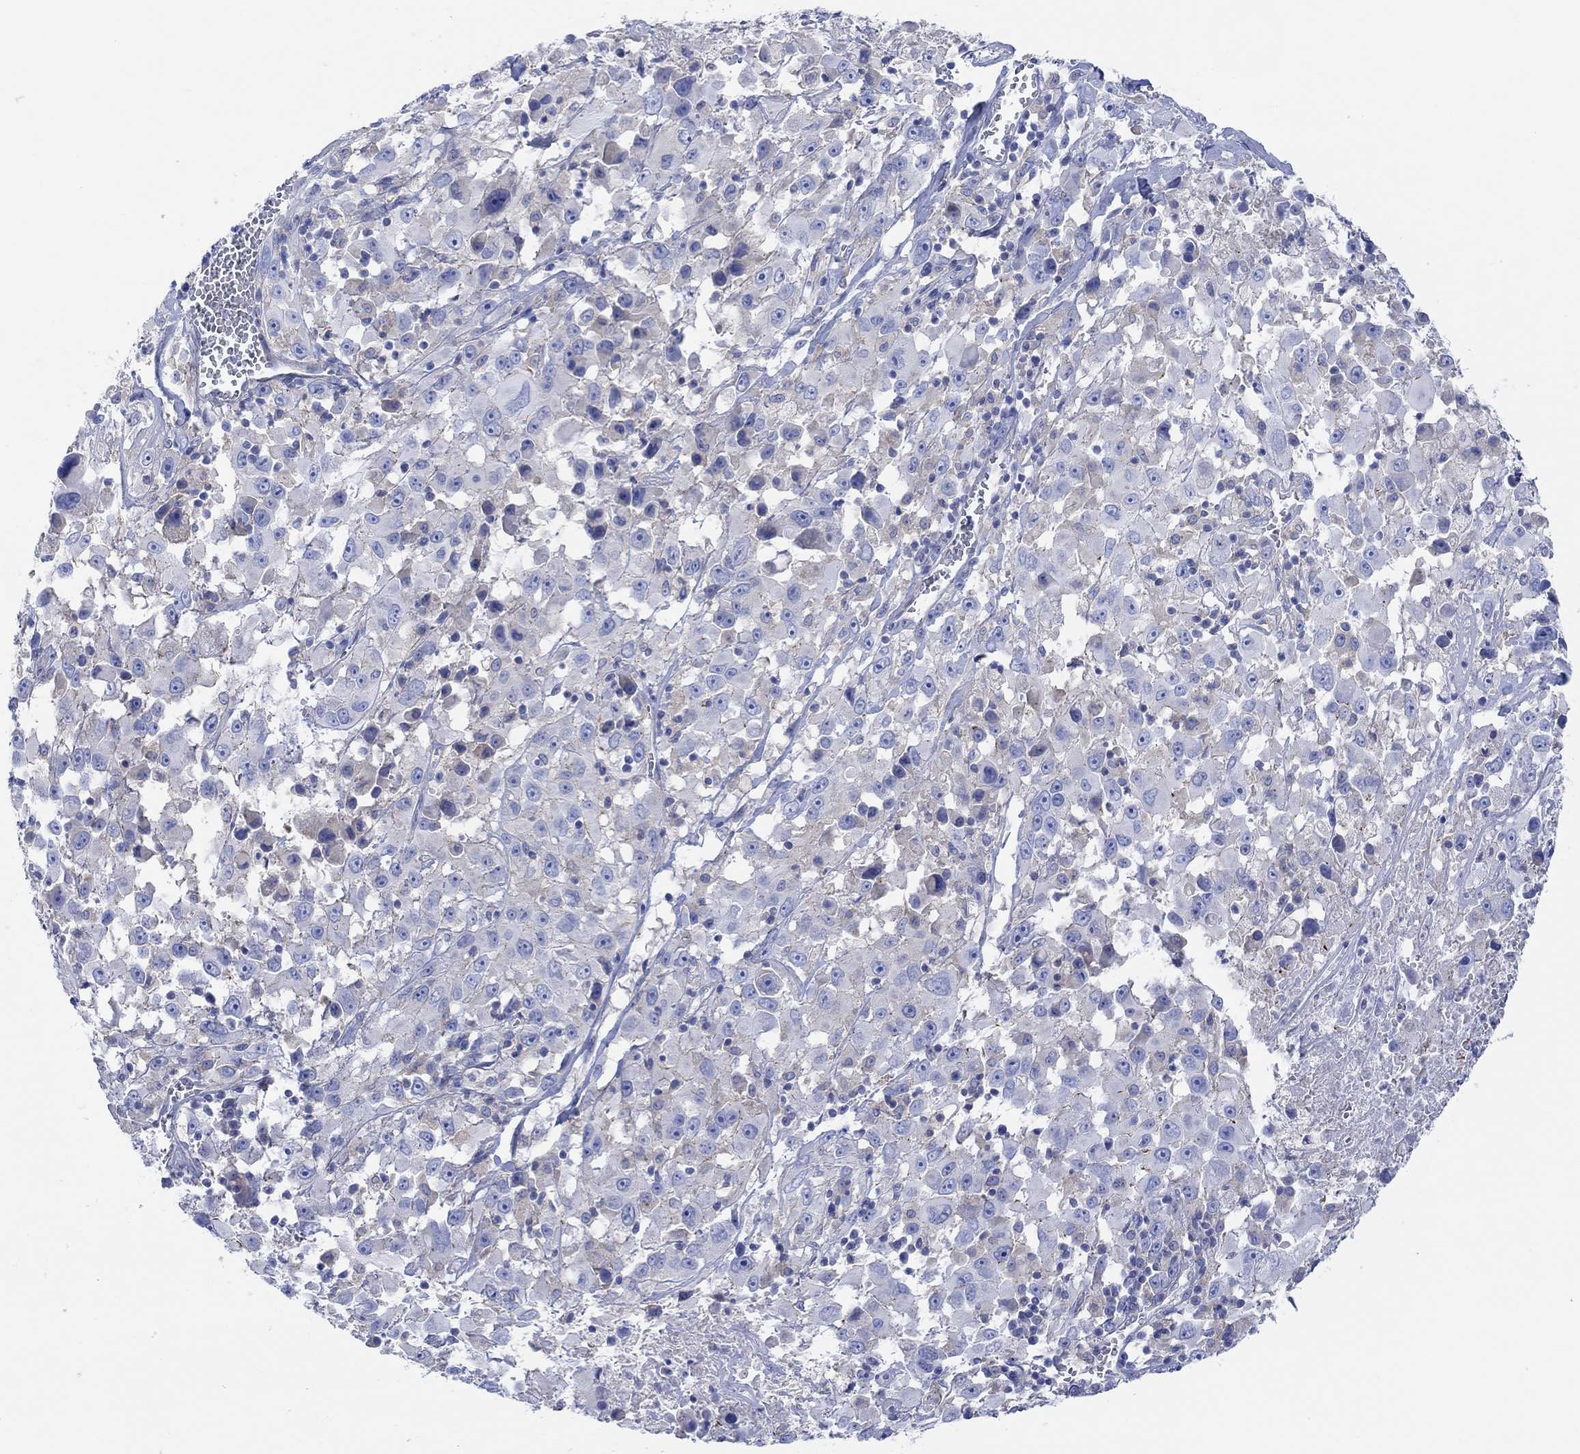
{"staining": {"intensity": "negative", "quantity": "none", "location": "none"}, "tissue": "melanoma", "cell_type": "Tumor cells", "image_type": "cancer", "snomed": [{"axis": "morphology", "description": "Malignant melanoma, Metastatic site"}, {"axis": "topography", "description": "Lymph node"}], "caption": "Immunohistochemistry (IHC) photomicrograph of melanoma stained for a protein (brown), which reveals no expression in tumor cells.", "gene": "REEP6", "patient": {"sex": "male", "age": 50}}